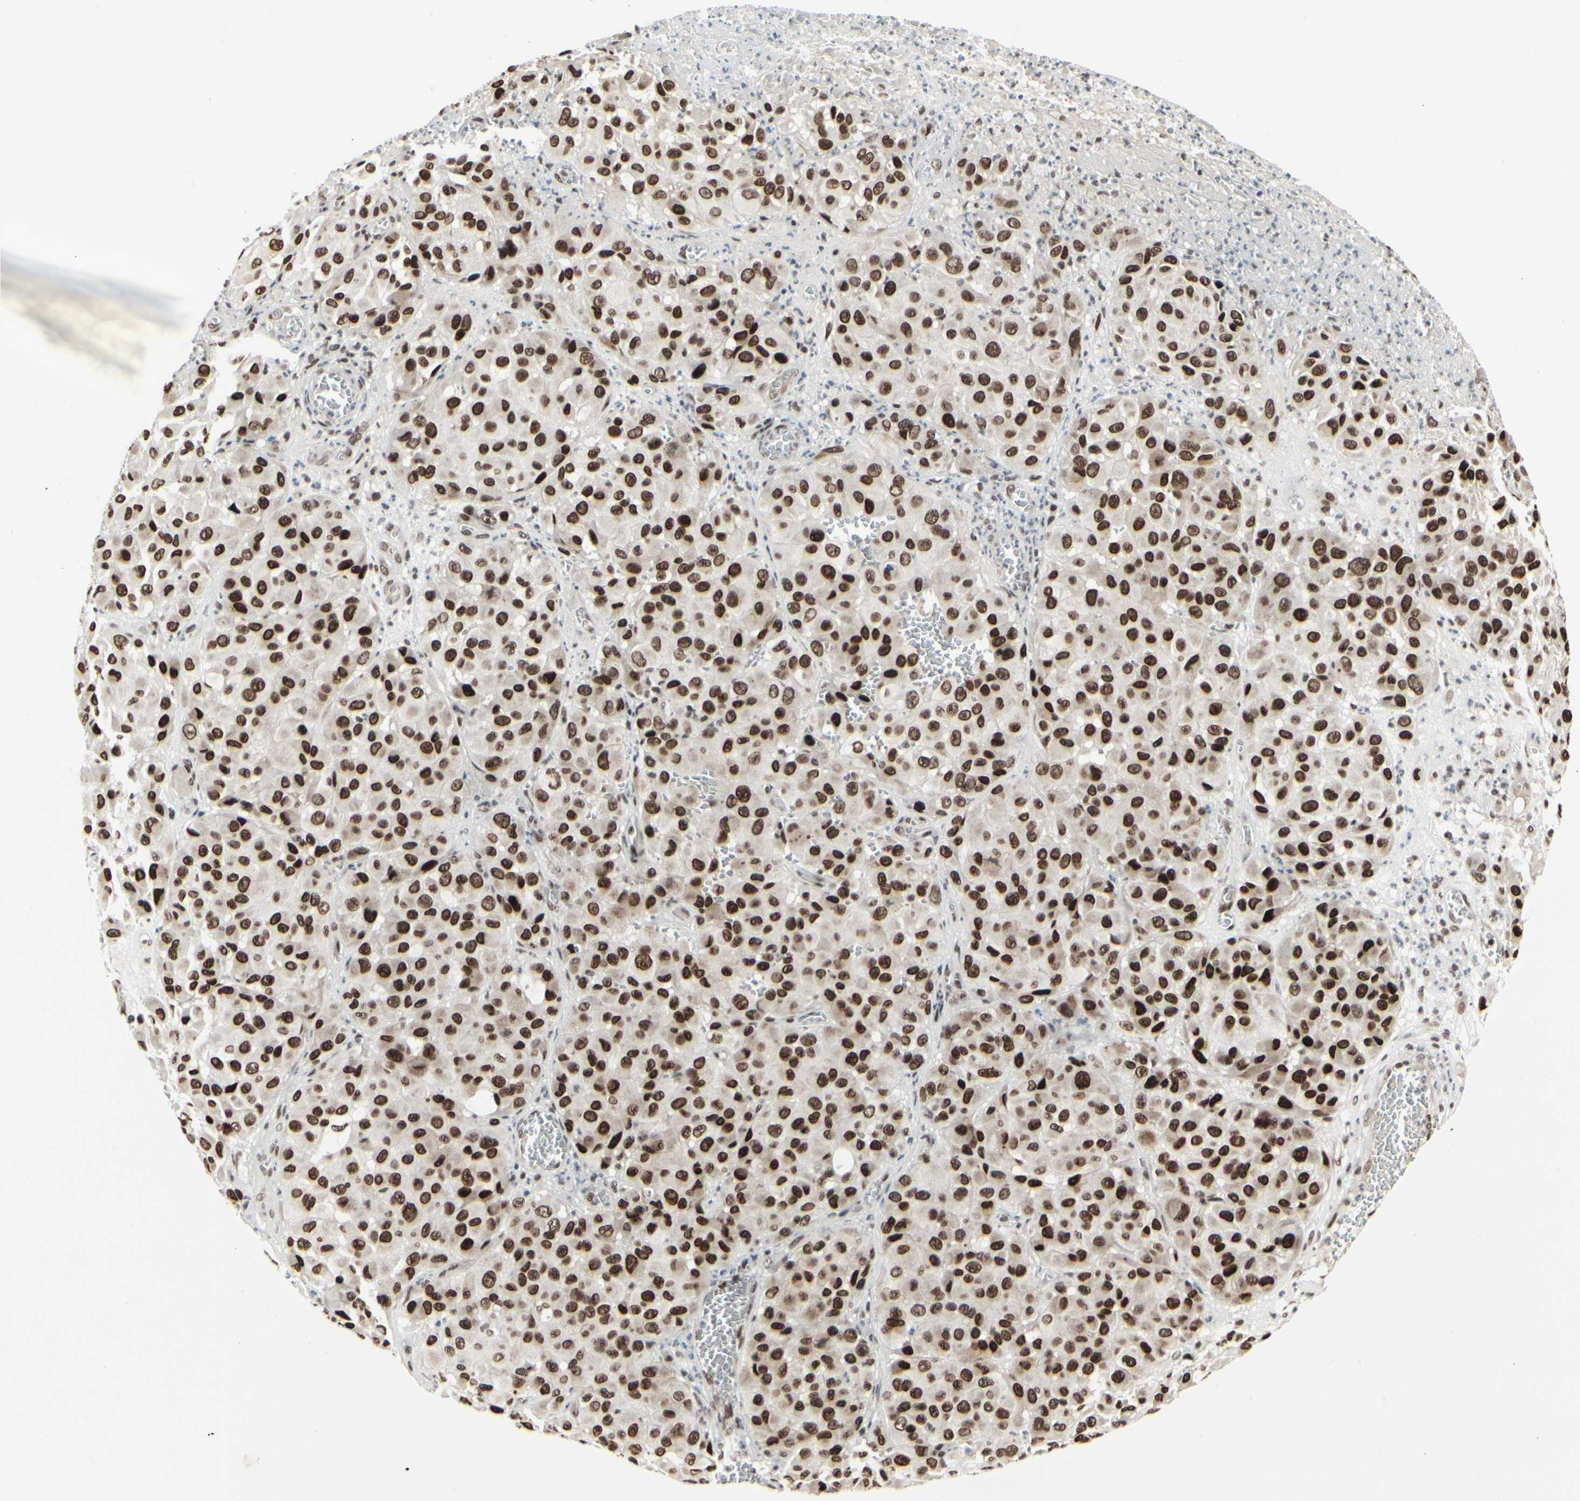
{"staining": {"intensity": "strong", "quantity": ">75%", "location": "nuclear"}, "tissue": "melanoma", "cell_type": "Tumor cells", "image_type": "cancer", "snomed": [{"axis": "morphology", "description": "Malignant melanoma, NOS"}, {"axis": "topography", "description": "Skin"}], "caption": "Melanoma was stained to show a protein in brown. There is high levels of strong nuclear staining in about >75% of tumor cells.", "gene": "HMG20A", "patient": {"sex": "female", "age": 21}}